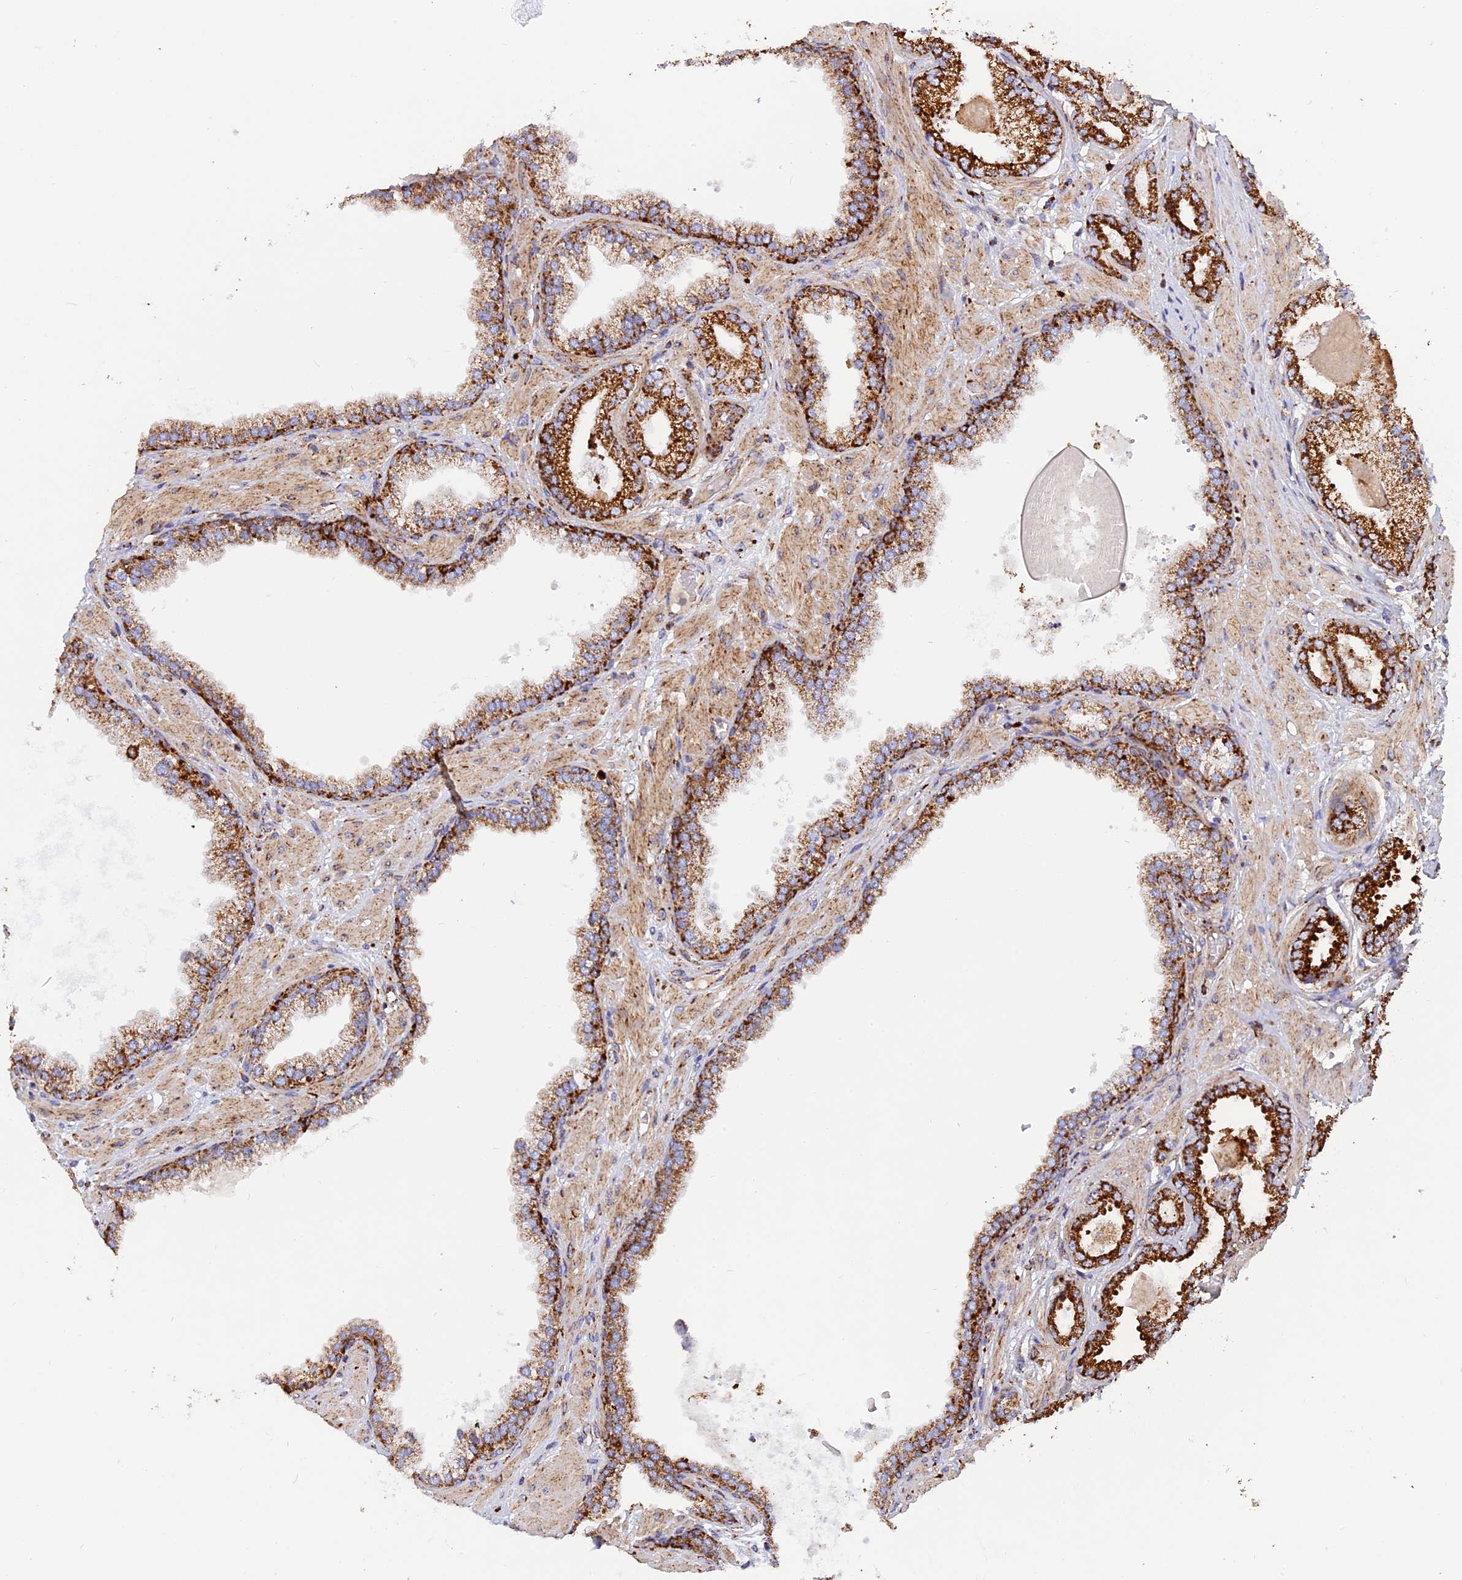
{"staining": {"intensity": "strong", "quantity": ">75%", "location": "cytoplasmic/membranous"}, "tissue": "prostate cancer", "cell_type": "Tumor cells", "image_type": "cancer", "snomed": [{"axis": "morphology", "description": "Adenocarcinoma, Low grade"}, {"axis": "topography", "description": "Prostate"}], "caption": "Approximately >75% of tumor cells in prostate adenocarcinoma (low-grade) reveal strong cytoplasmic/membranous protein staining as visualized by brown immunohistochemical staining.", "gene": "UQCRB", "patient": {"sex": "male", "age": 64}}